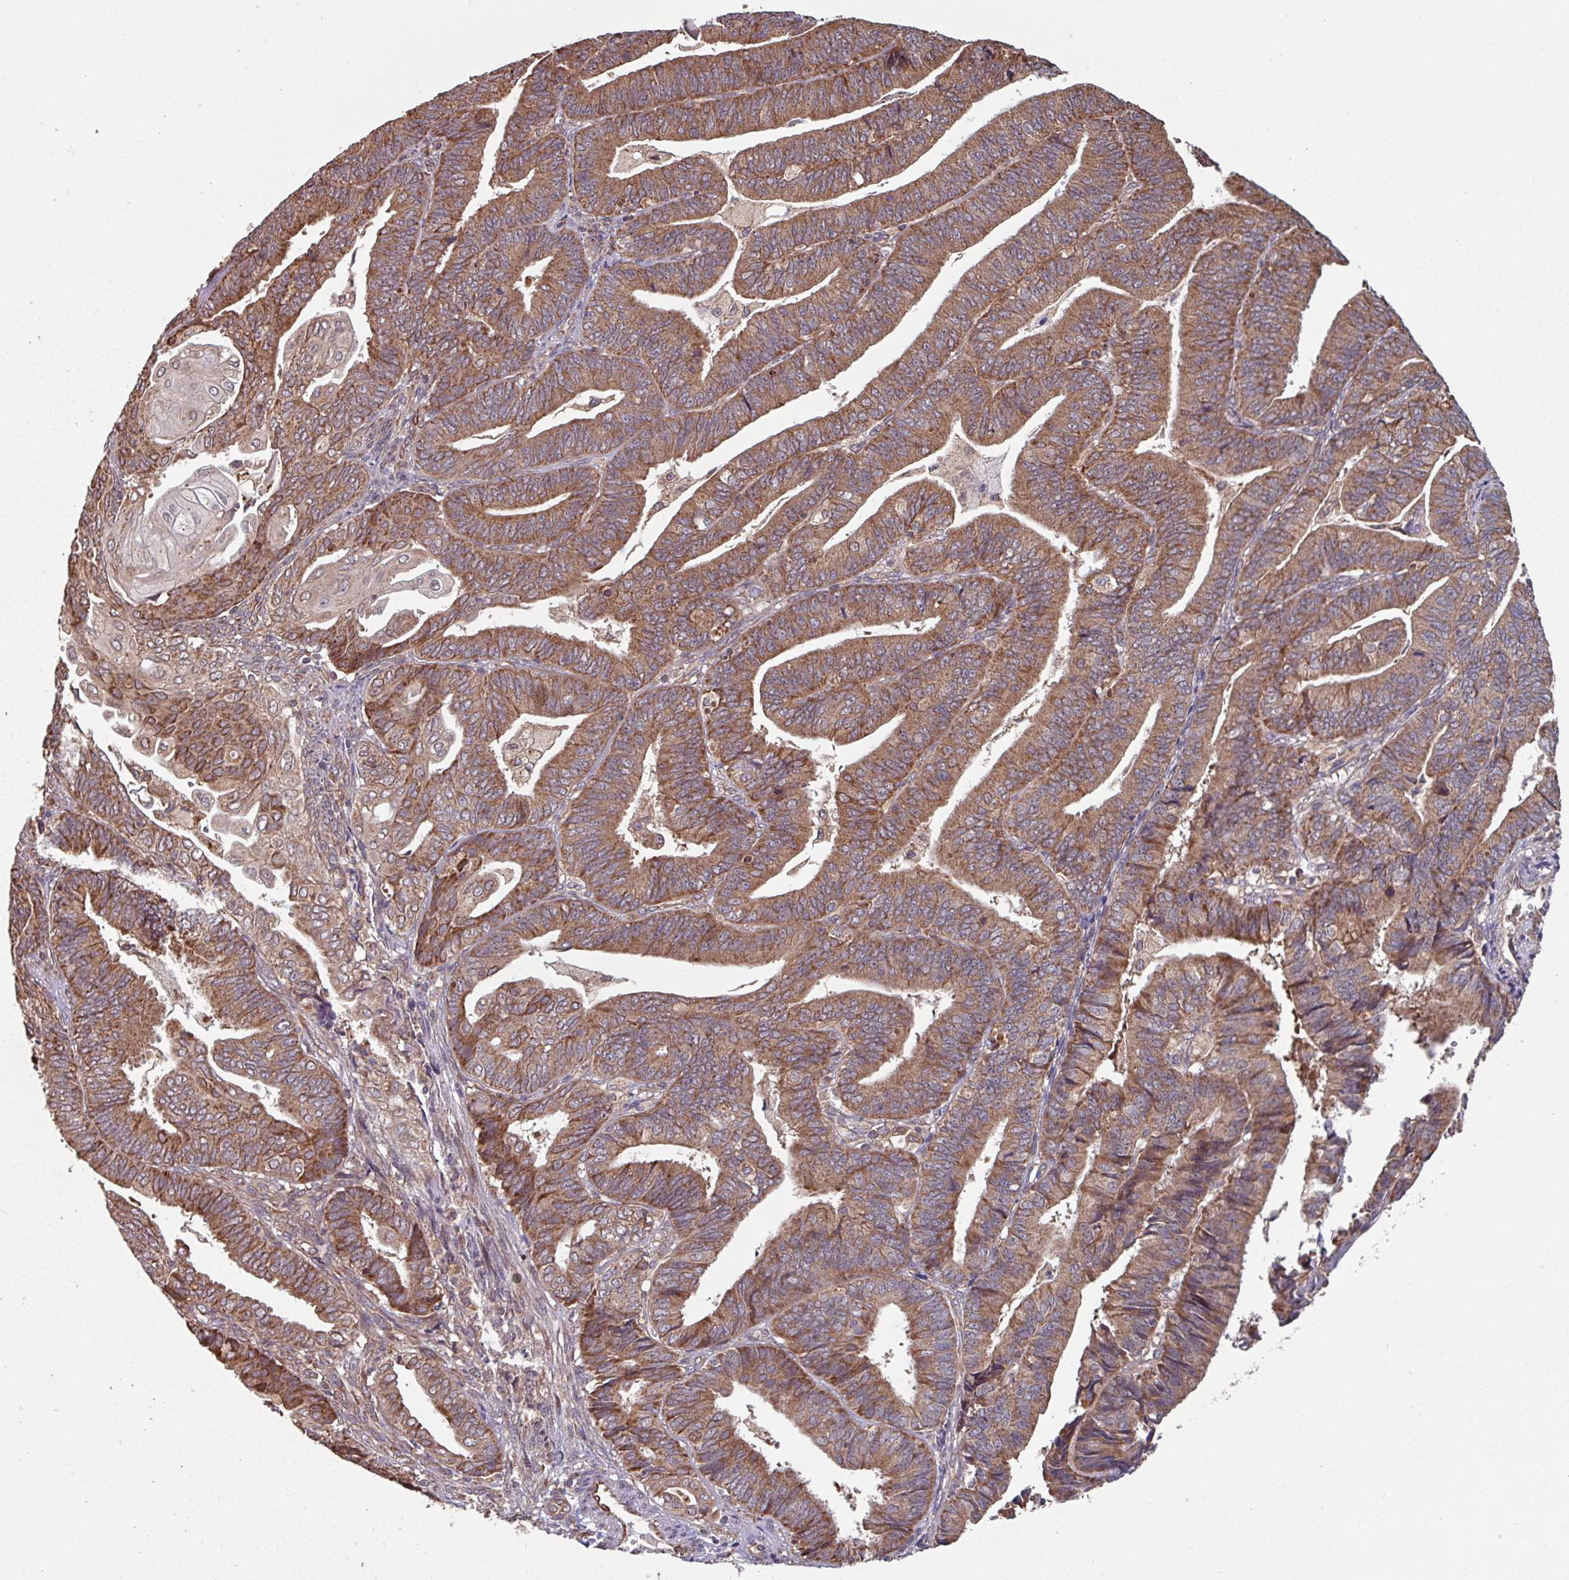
{"staining": {"intensity": "moderate", "quantity": ">75%", "location": "cytoplasmic/membranous"}, "tissue": "endometrial cancer", "cell_type": "Tumor cells", "image_type": "cancer", "snomed": [{"axis": "morphology", "description": "Adenocarcinoma, NOS"}, {"axis": "topography", "description": "Endometrium"}], "caption": "Brown immunohistochemical staining in human adenocarcinoma (endometrial) reveals moderate cytoplasmic/membranous expression in about >75% of tumor cells. (DAB IHC with brightfield microscopy, high magnification).", "gene": "COX7C", "patient": {"sex": "female", "age": 73}}